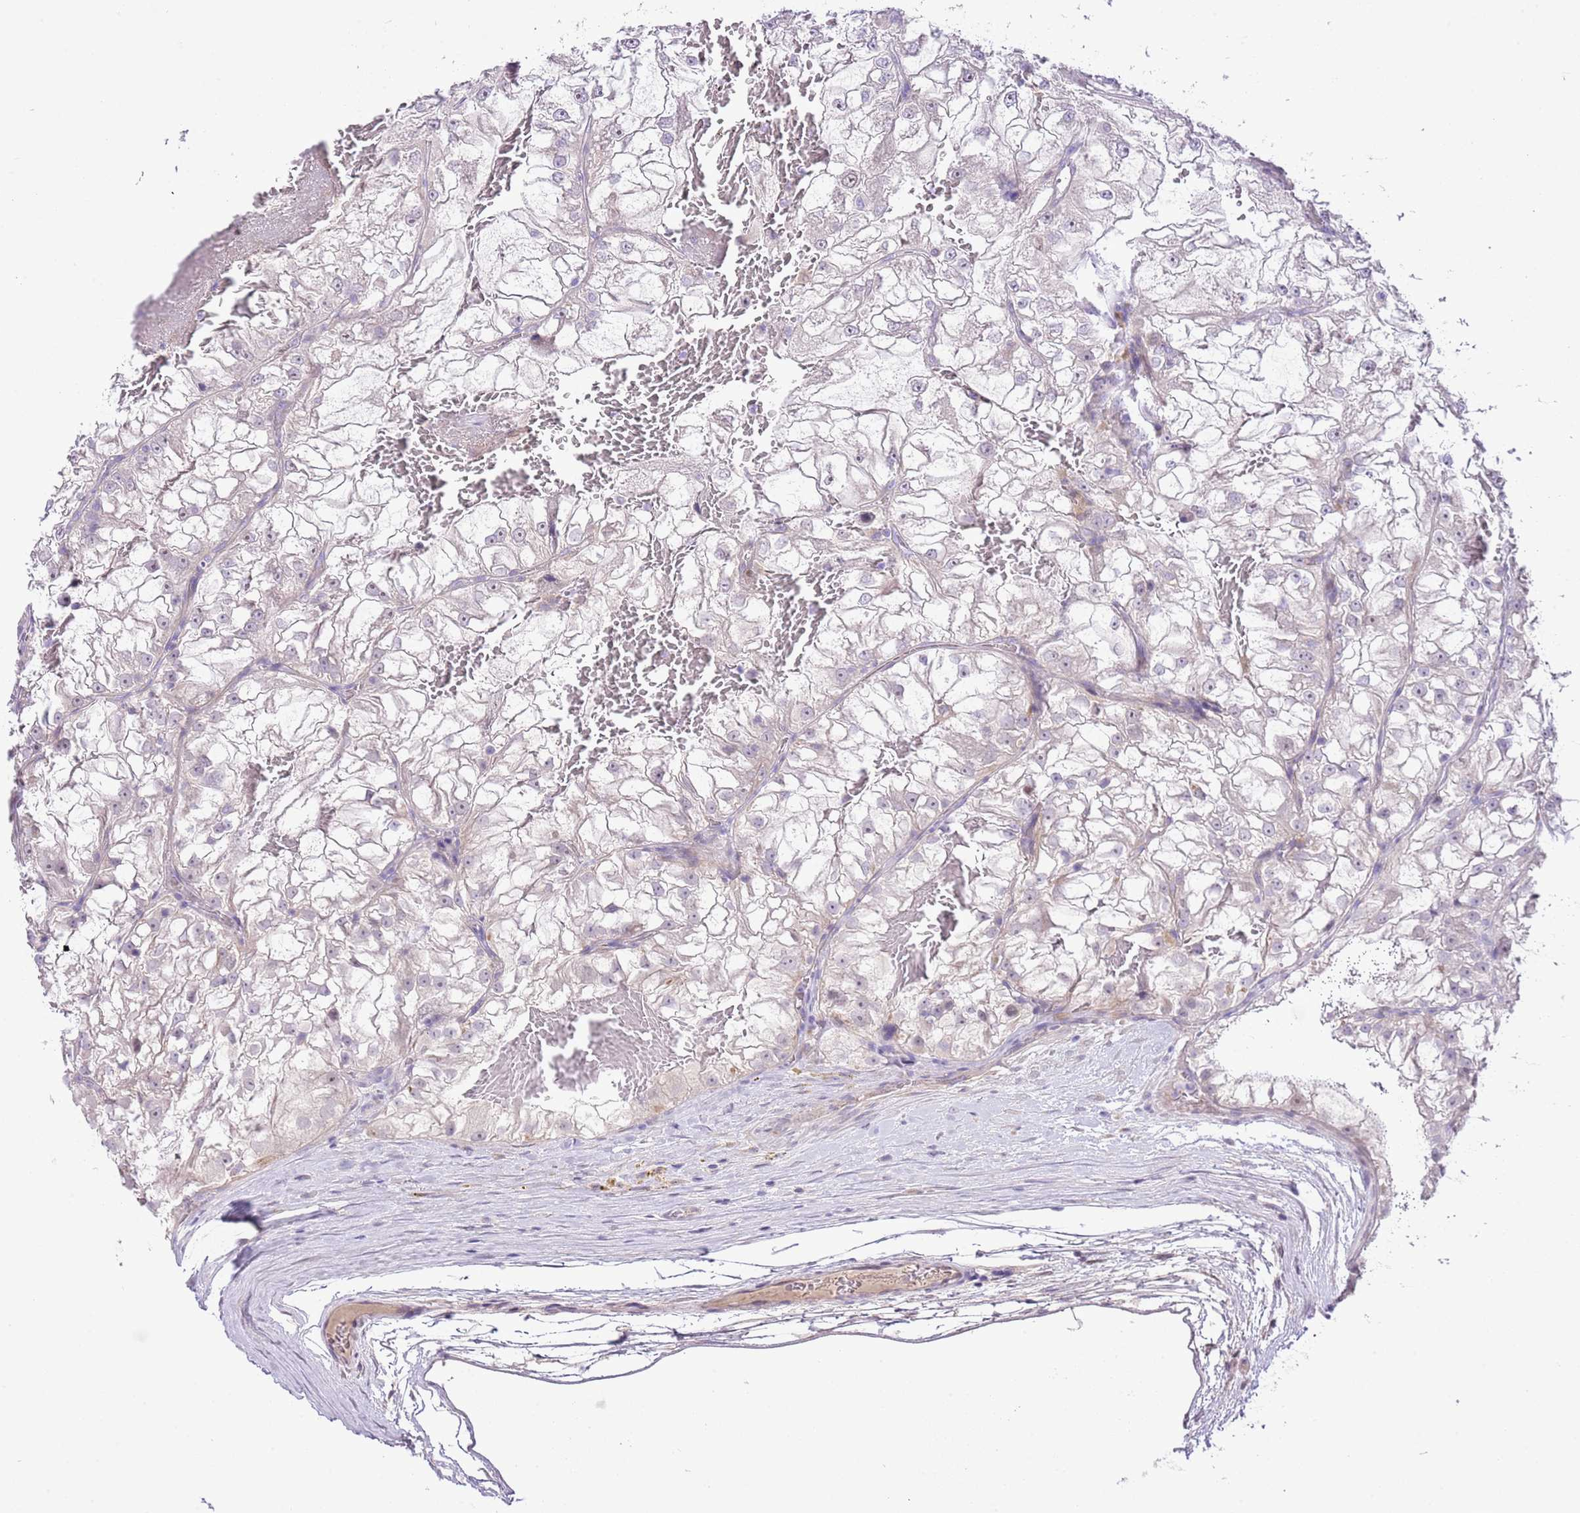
{"staining": {"intensity": "negative", "quantity": "none", "location": "none"}, "tissue": "renal cancer", "cell_type": "Tumor cells", "image_type": "cancer", "snomed": [{"axis": "morphology", "description": "Adenocarcinoma, NOS"}, {"axis": "topography", "description": "Kidney"}], "caption": "This is a photomicrograph of immunohistochemistry staining of renal cancer (adenocarcinoma), which shows no expression in tumor cells. (Immunohistochemistry (ihc), brightfield microscopy, high magnification).", "gene": "FBRSL1", "patient": {"sex": "female", "age": 72}}